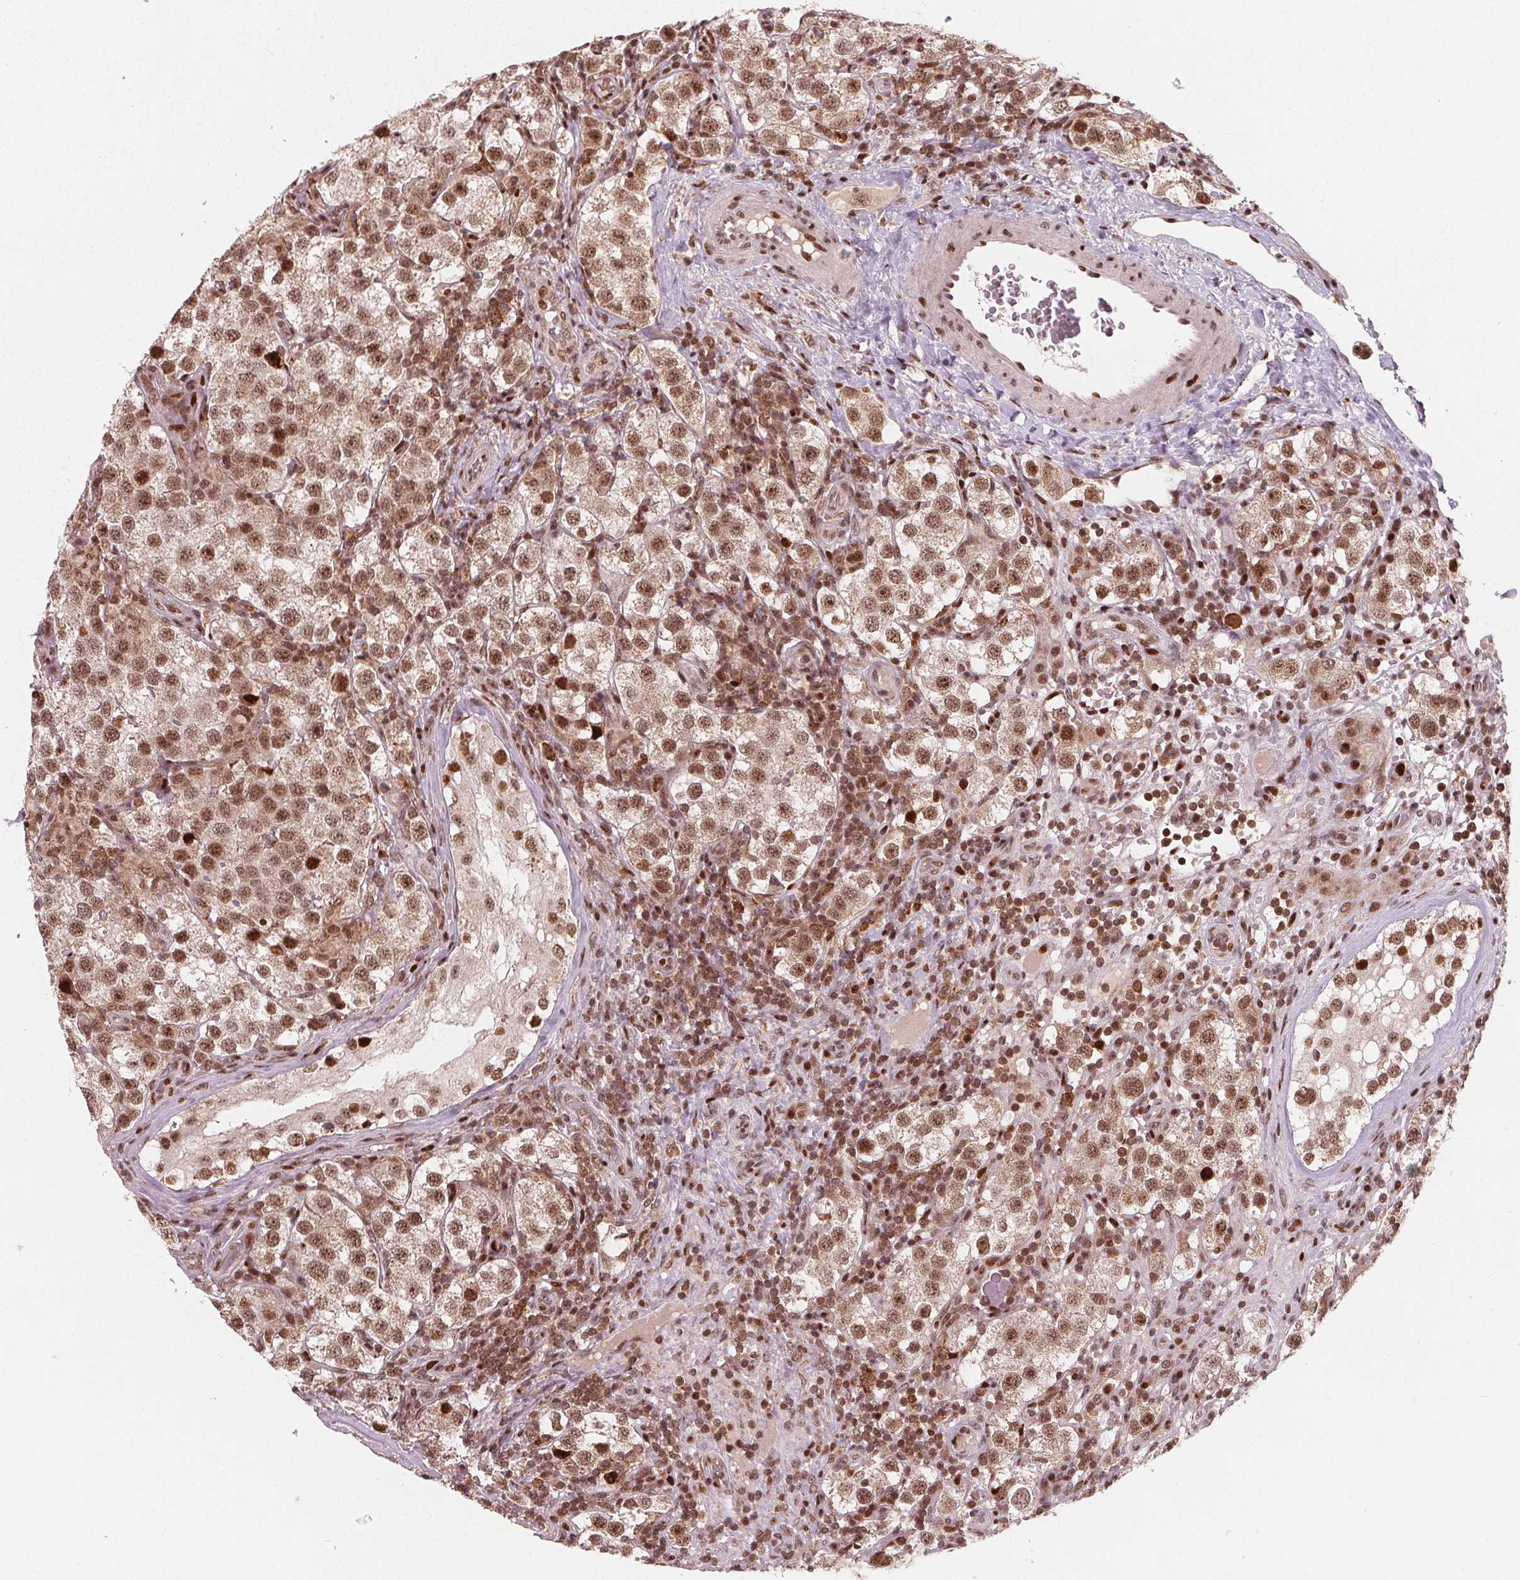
{"staining": {"intensity": "moderate", "quantity": ">75%", "location": "cytoplasmic/membranous,nuclear"}, "tissue": "testis cancer", "cell_type": "Tumor cells", "image_type": "cancer", "snomed": [{"axis": "morphology", "description": "Seminoma, NOS"}, {"axis": "topography", "description": "Testis"}], "caption": "Human testis seminoma stained with a protein marker exhibits moderate staining in tumor cells.", "gene": "SNRNP35", "patient": {"sex": "male", "age": 37}}